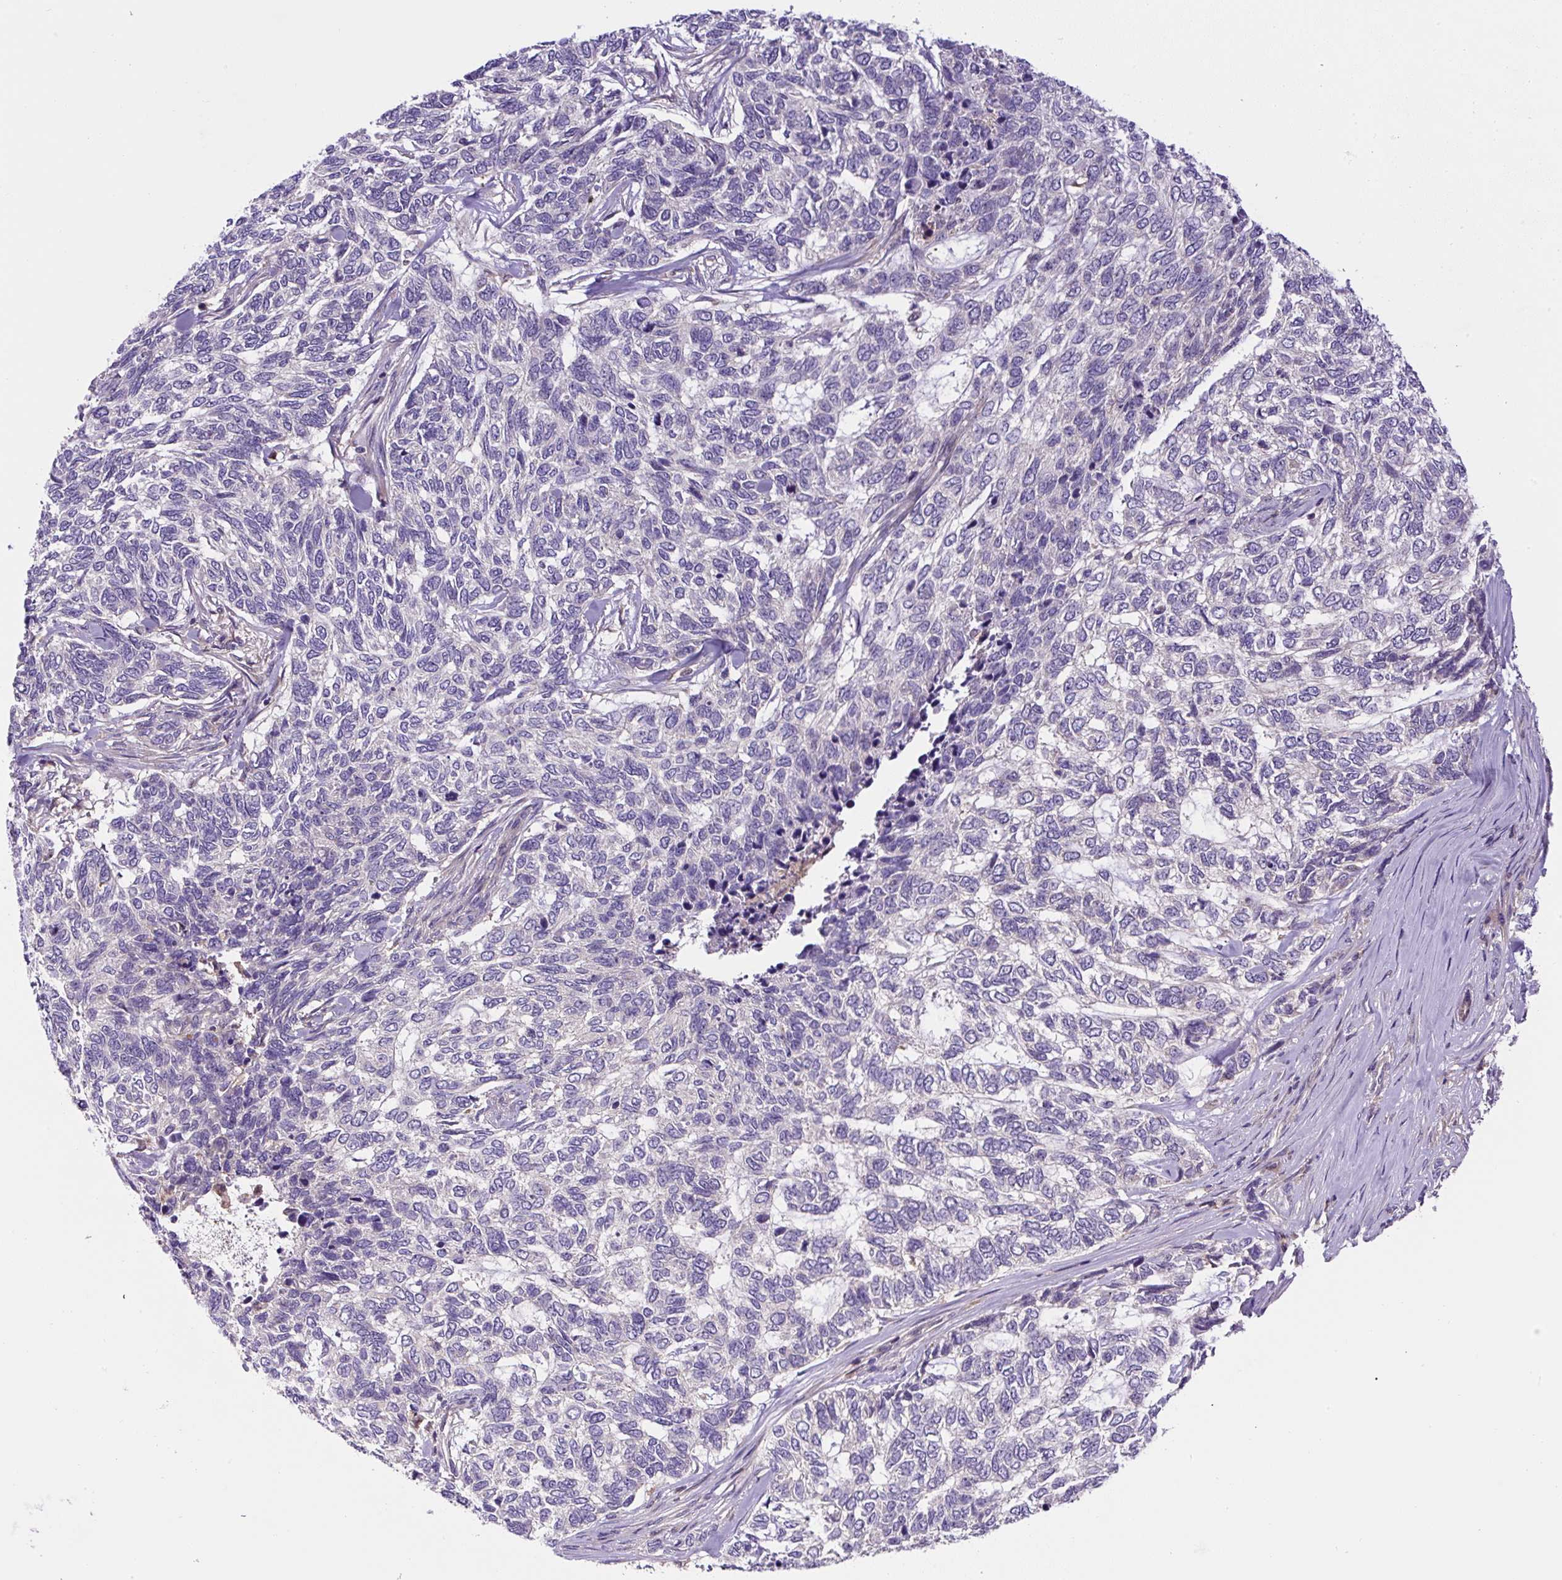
{"staining": {"intensity": "negative", "quantity": "none", "location": "none"}, "tissue": "skin cancer", "cell_type": "Tumor cells", "image_type": "cancer", "snomed": [{"axis": "morphology", "description": "Basal cell carcinoma"}, {"axis": "topography", "description": "Skin"}], "caption": "An immunohistochemistry (IHC) image of skin cancer (basal cell carcinoma) is shown. There is no staining in tumor cells of skin cancer (basal cell carcinoma).", "gene": "CCDC28A", "patient": {"sex": "female", "age": 65}}